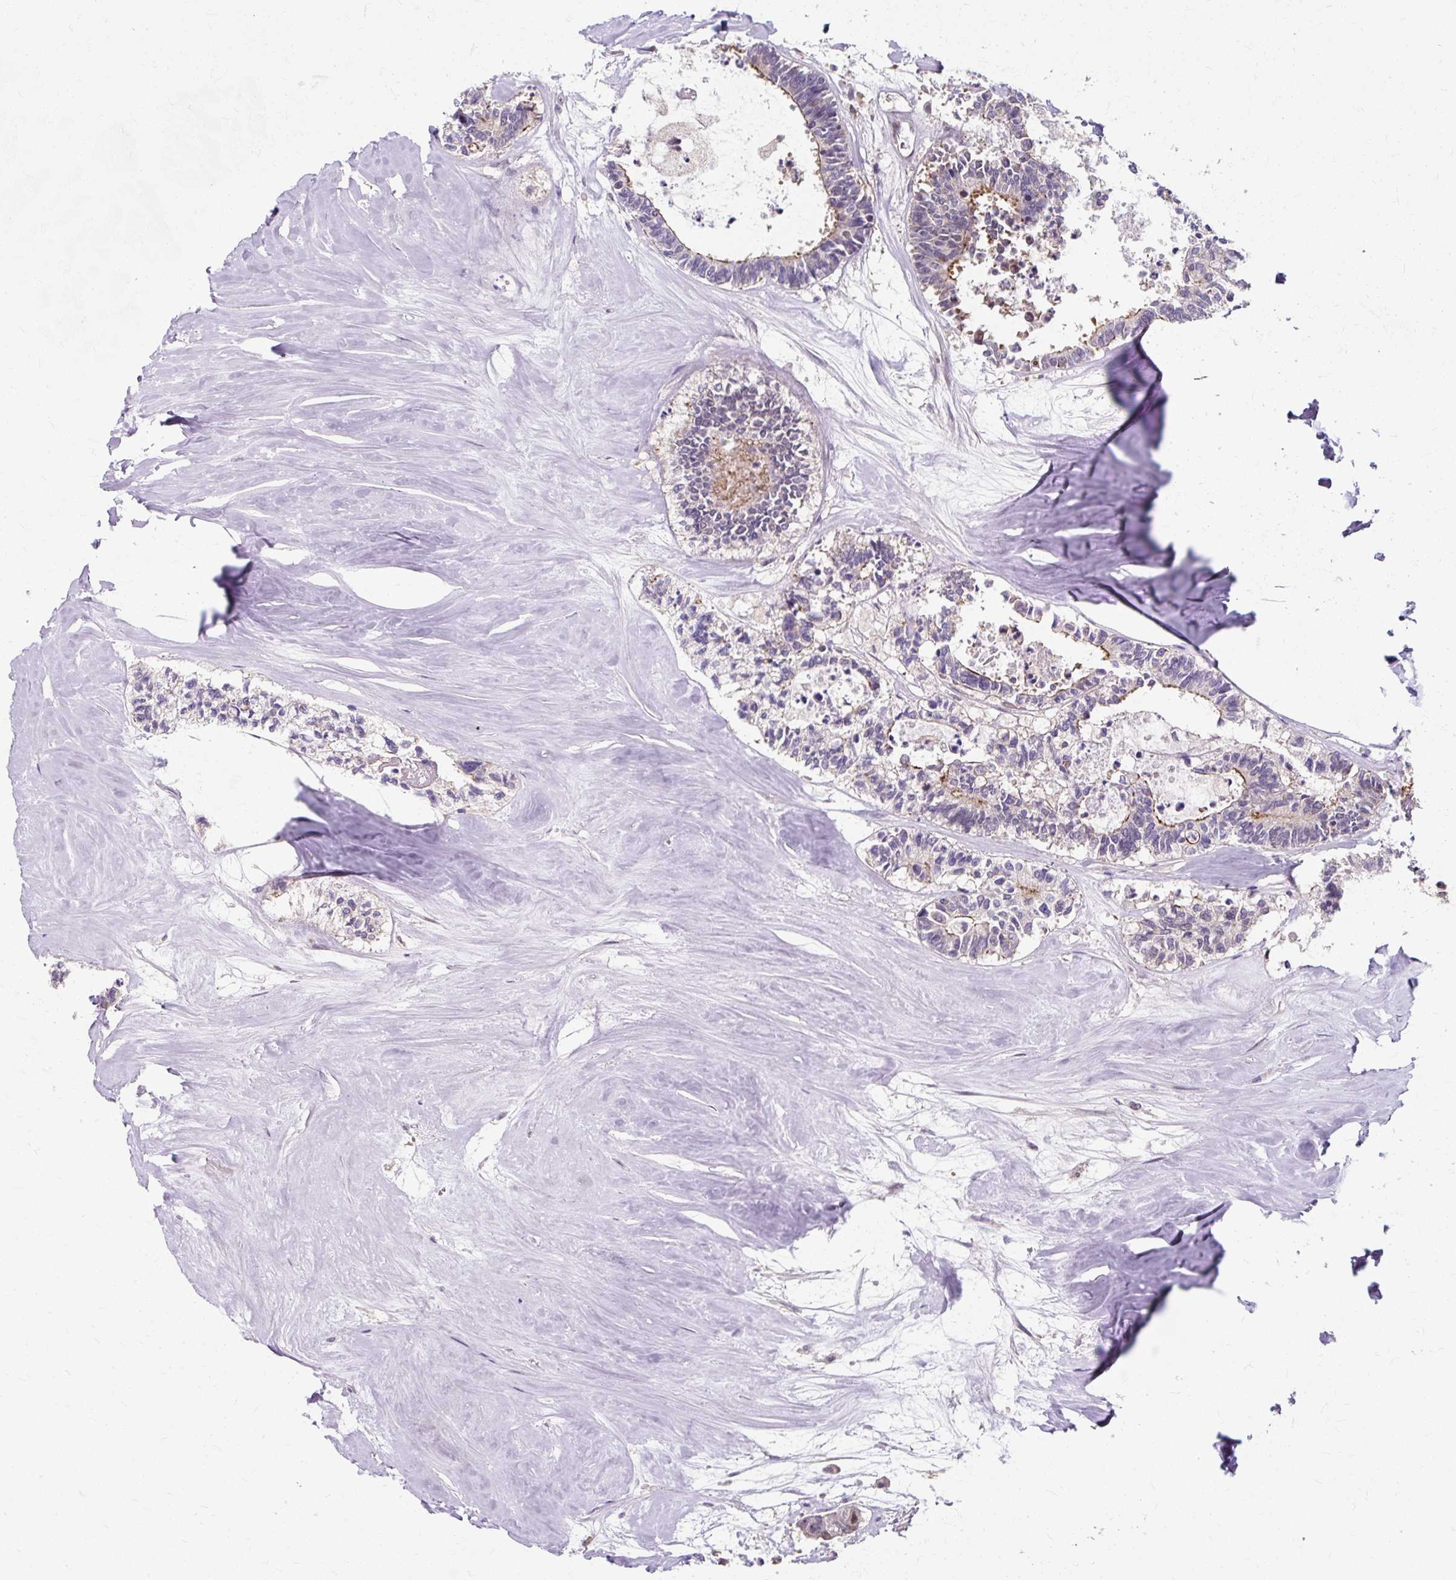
{"staining": {"intensity": "moderate", "quantity": "<25%", "location": "cytoplasmic/membranous,nuclear"}, "tissue": "colorectal cancer", "cell_type": "Tumor cells", "image_type": "cancer", "snomed": [{"axis": "morphology", "description": "Adenocarcinoma, NOS"}, {"axis": "topography", "description": "Colon"}, {"axis": "topography", "description": "Rectum"}], "caption": "This is an image of immunohistochemistry (IHC) staining of colorectal adenocarcinoma, which shows moderate expression in the cytoplasmic/membranous and nuclear of tumor cells.", "gene": "ZNF555", "patient": {"sex": "male", "age": 57}}